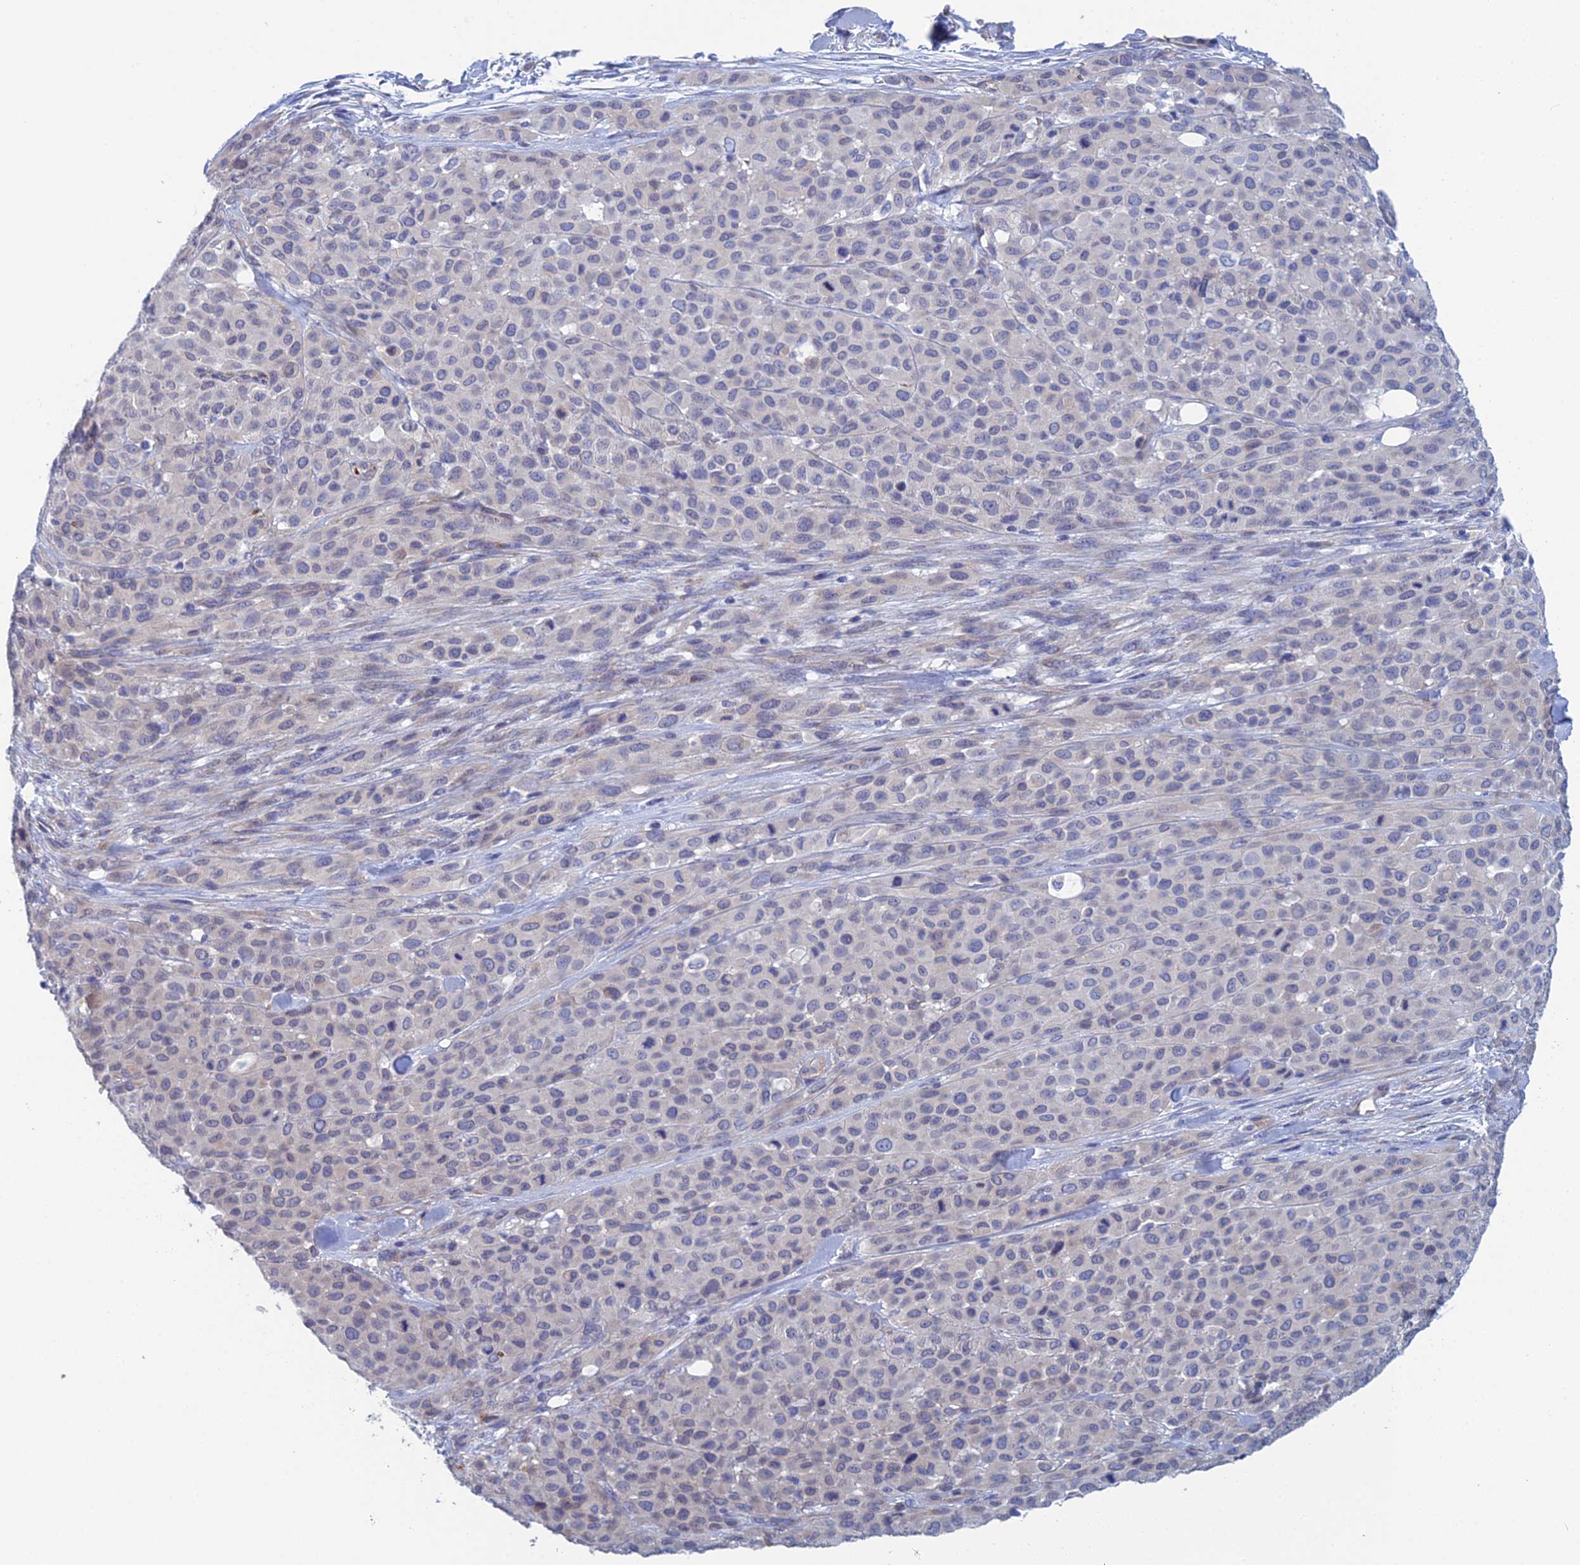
{"staining": {"intensity": "negative", "quantity": "none", "location": "none"}, "tissue": "melanoma", "cell_type": "Tumor cells", "image_type": "cancer", "snomed": [{"axis": "morphology", "description": "Malignant melanoma, Metastatic site"}, {"axis": "topography", "description": "Skin"}], "caption": "Human melanoma stained for a protein using immunohistochemistry displays no expression in tumor cells.", "gene": "PCDHA8", "patient": {"sex": "female", "age": 81}}